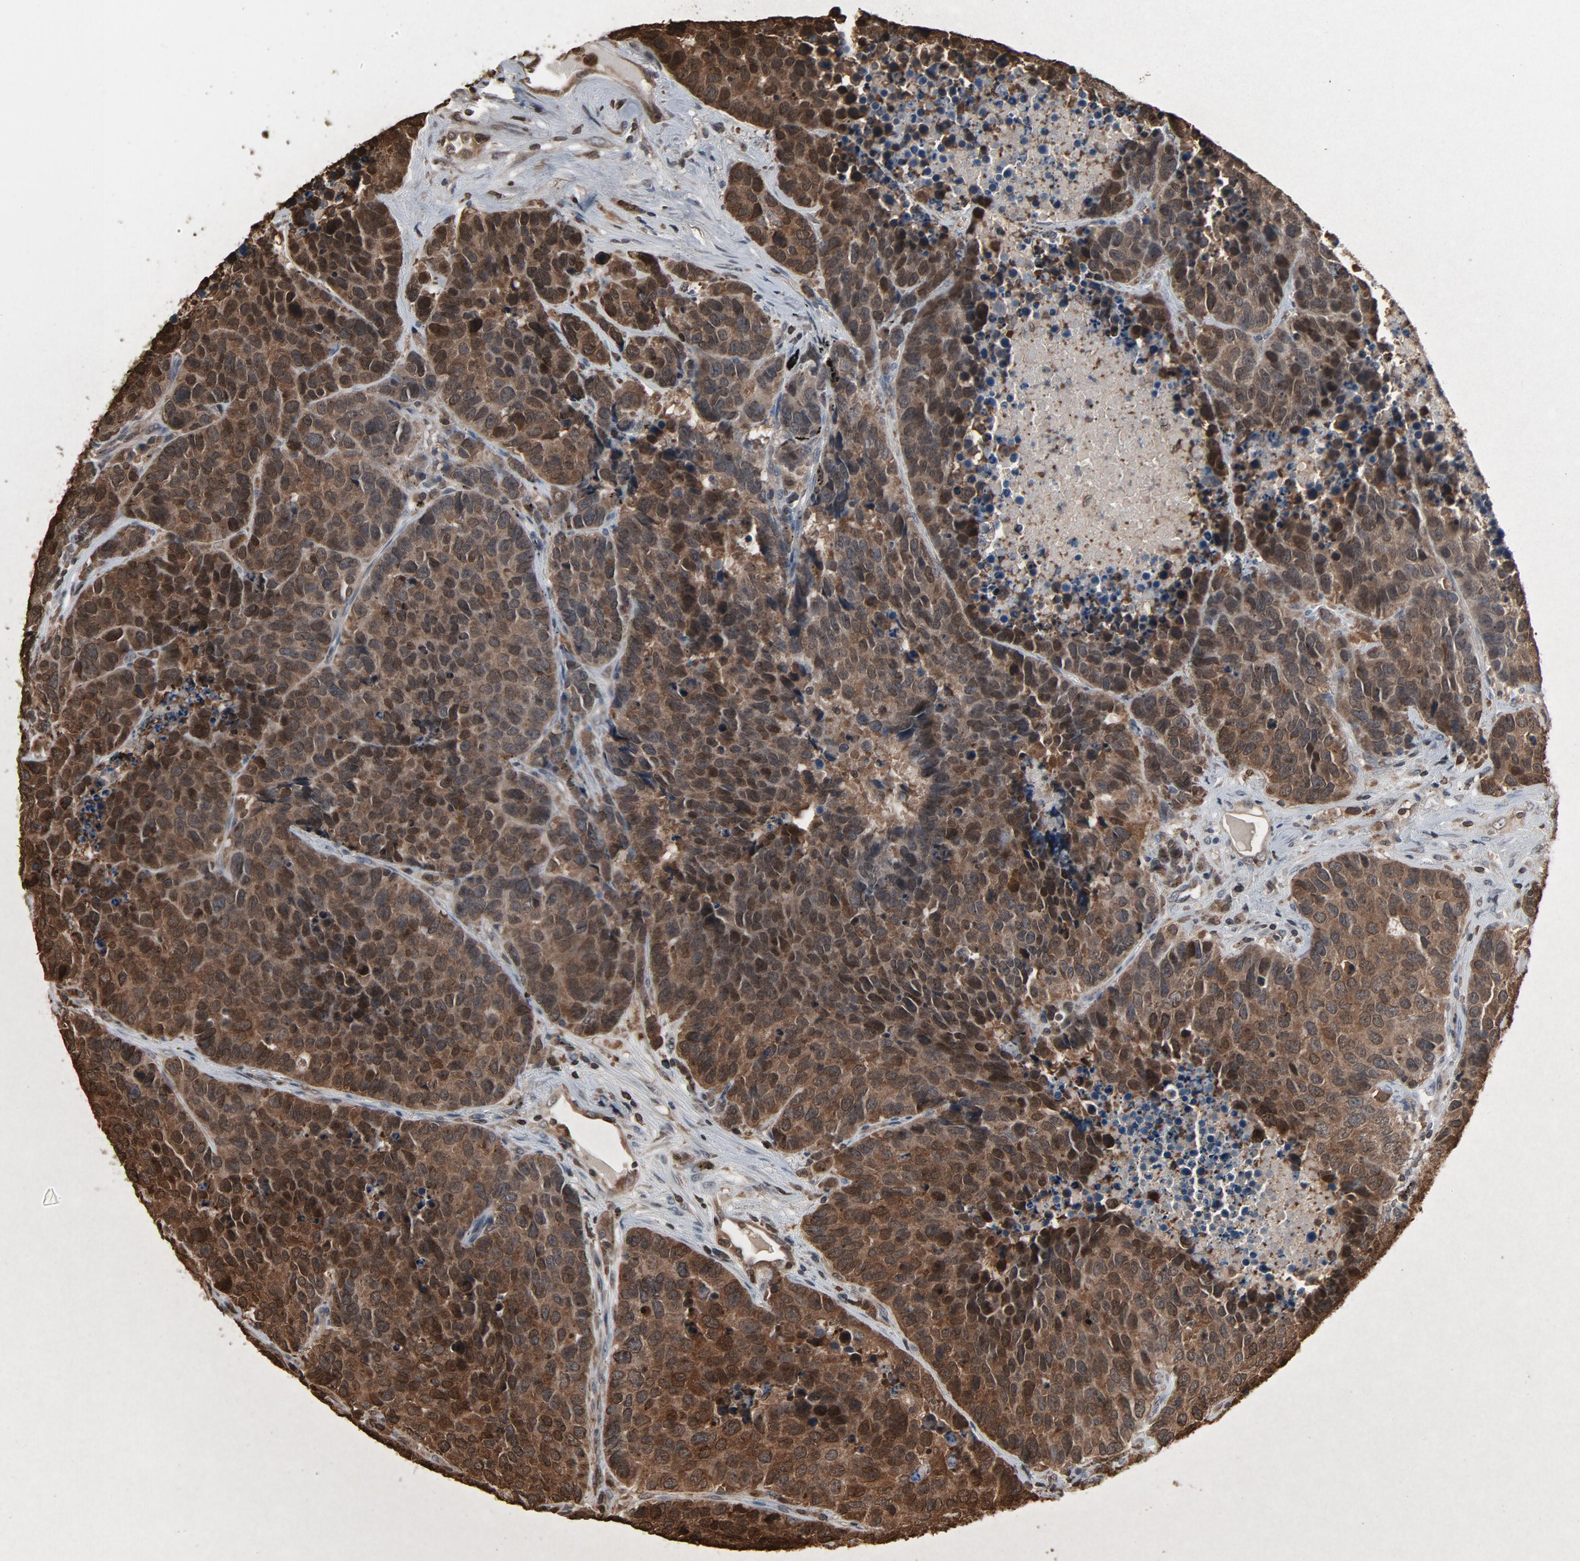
{"staining": {"intensity": "moderate", "quantity": ">75%", "location": "cytoplasmic/membranous"}, "tissue": "carcinoid", "cell_type": "Tumor cells", "image_type": "cancer", "snomed": [{"axis": "morphology", "description": "Carcinoid, malignant, NOS"}, {"axis": "topography", "description": "Lung"}], "caption": "Moderate cytoplasmic/membranous protein staining is appreciated in about >75% of tumor cells in malignant carcinoid.", "gene": "UBE2D1", "patient": {"sex": "male", "age": 60}}